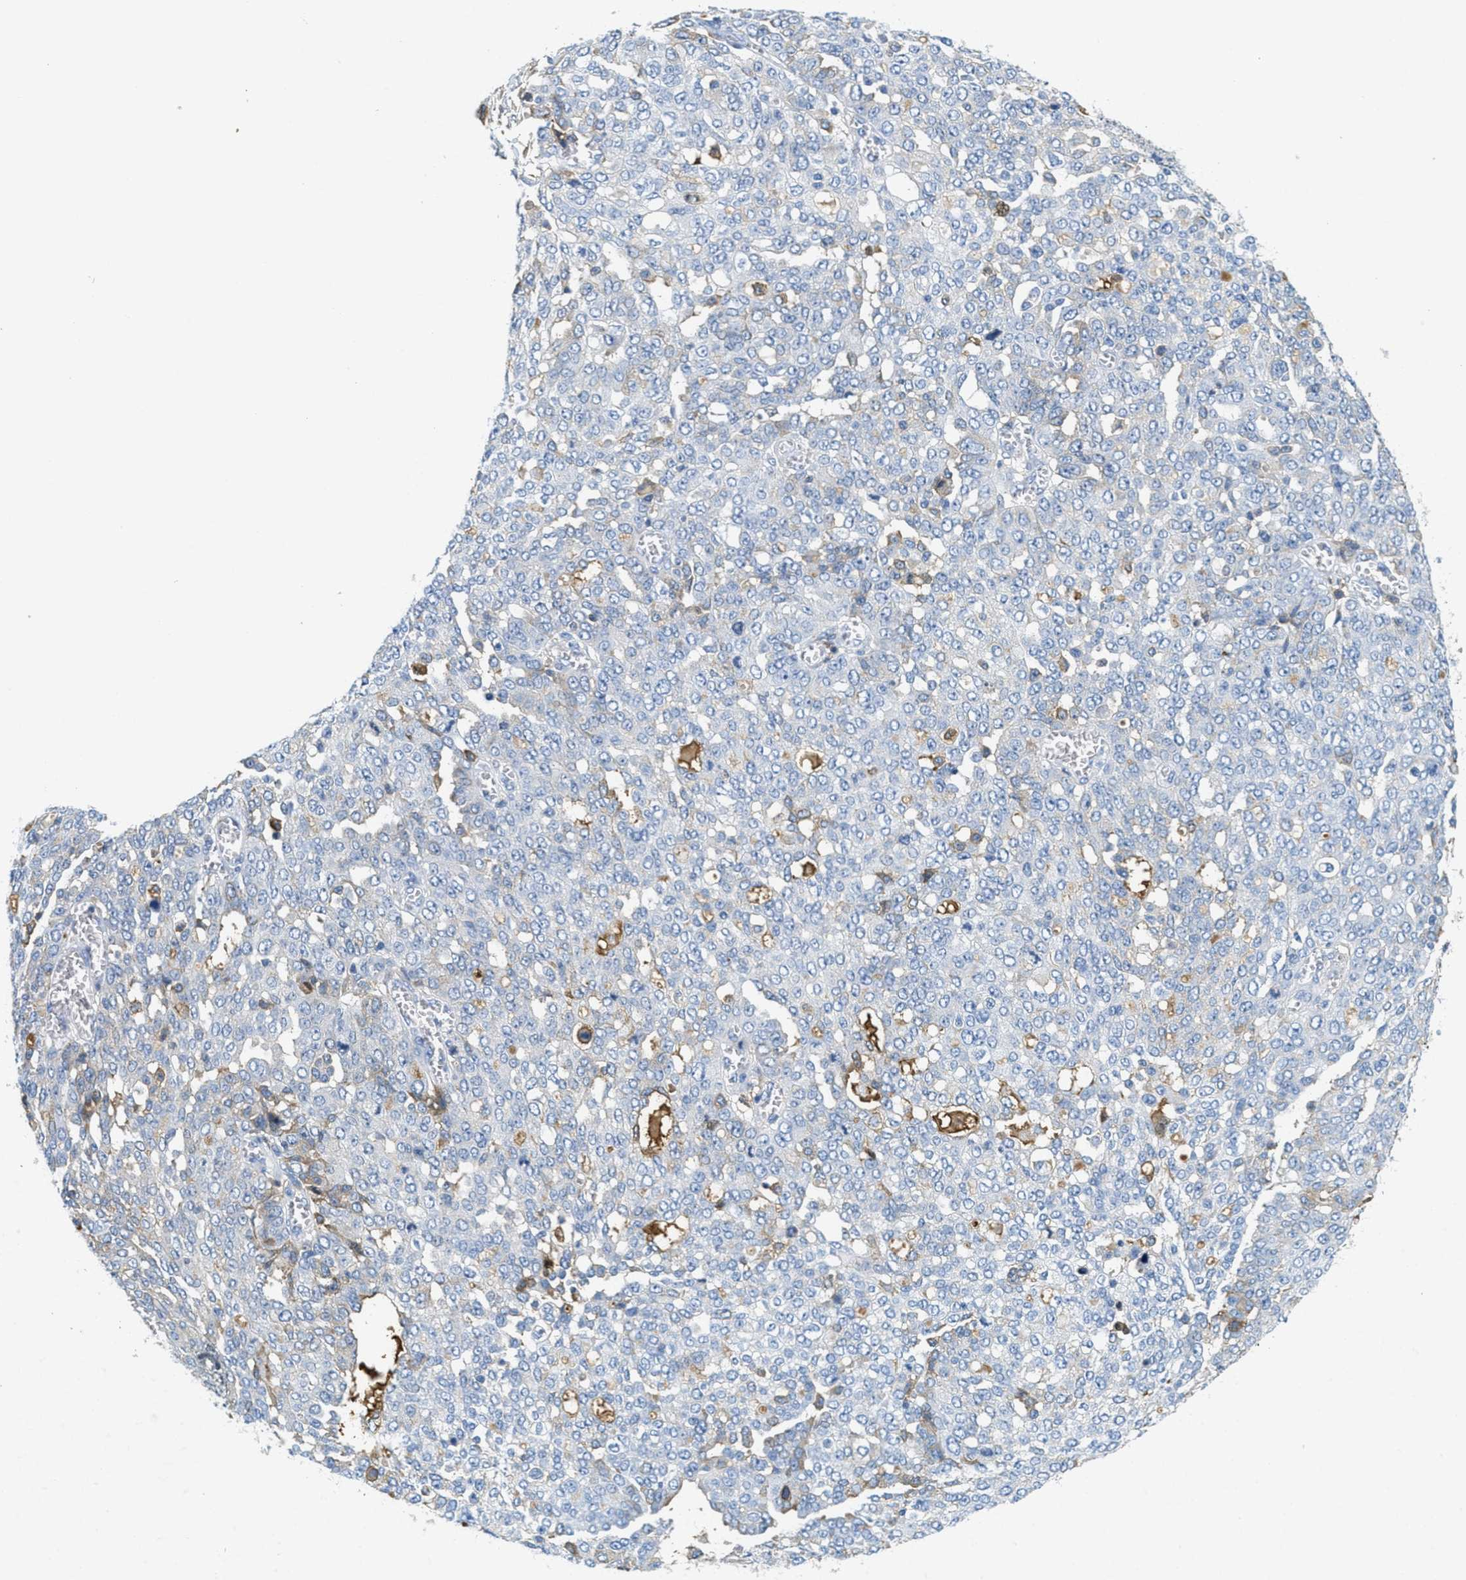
{"staining": {"intensity": "moderate", "quantity": "<25%", "location": "cytoplasmic/membranous"}, "tissue": "ovarian cancer", "cell_type": "Tumor cells", "image_type": "cancer", "snomed": [{"axis": "morphology", "description": "Cystadenocarcinoma, serous, NOS"}, {"axis": "topography", "description": "Soft tissue"}, {"axis": "topography", "description": "Ovary"}], "caption": "Moderate cytoplasmic/membranous positivity is present in approximately <25% of tumor cells in serous cystadenocarcinoma (ovarian).", "gene": "SERPINA1", "patient": {"sex": "female", "age": 57}}